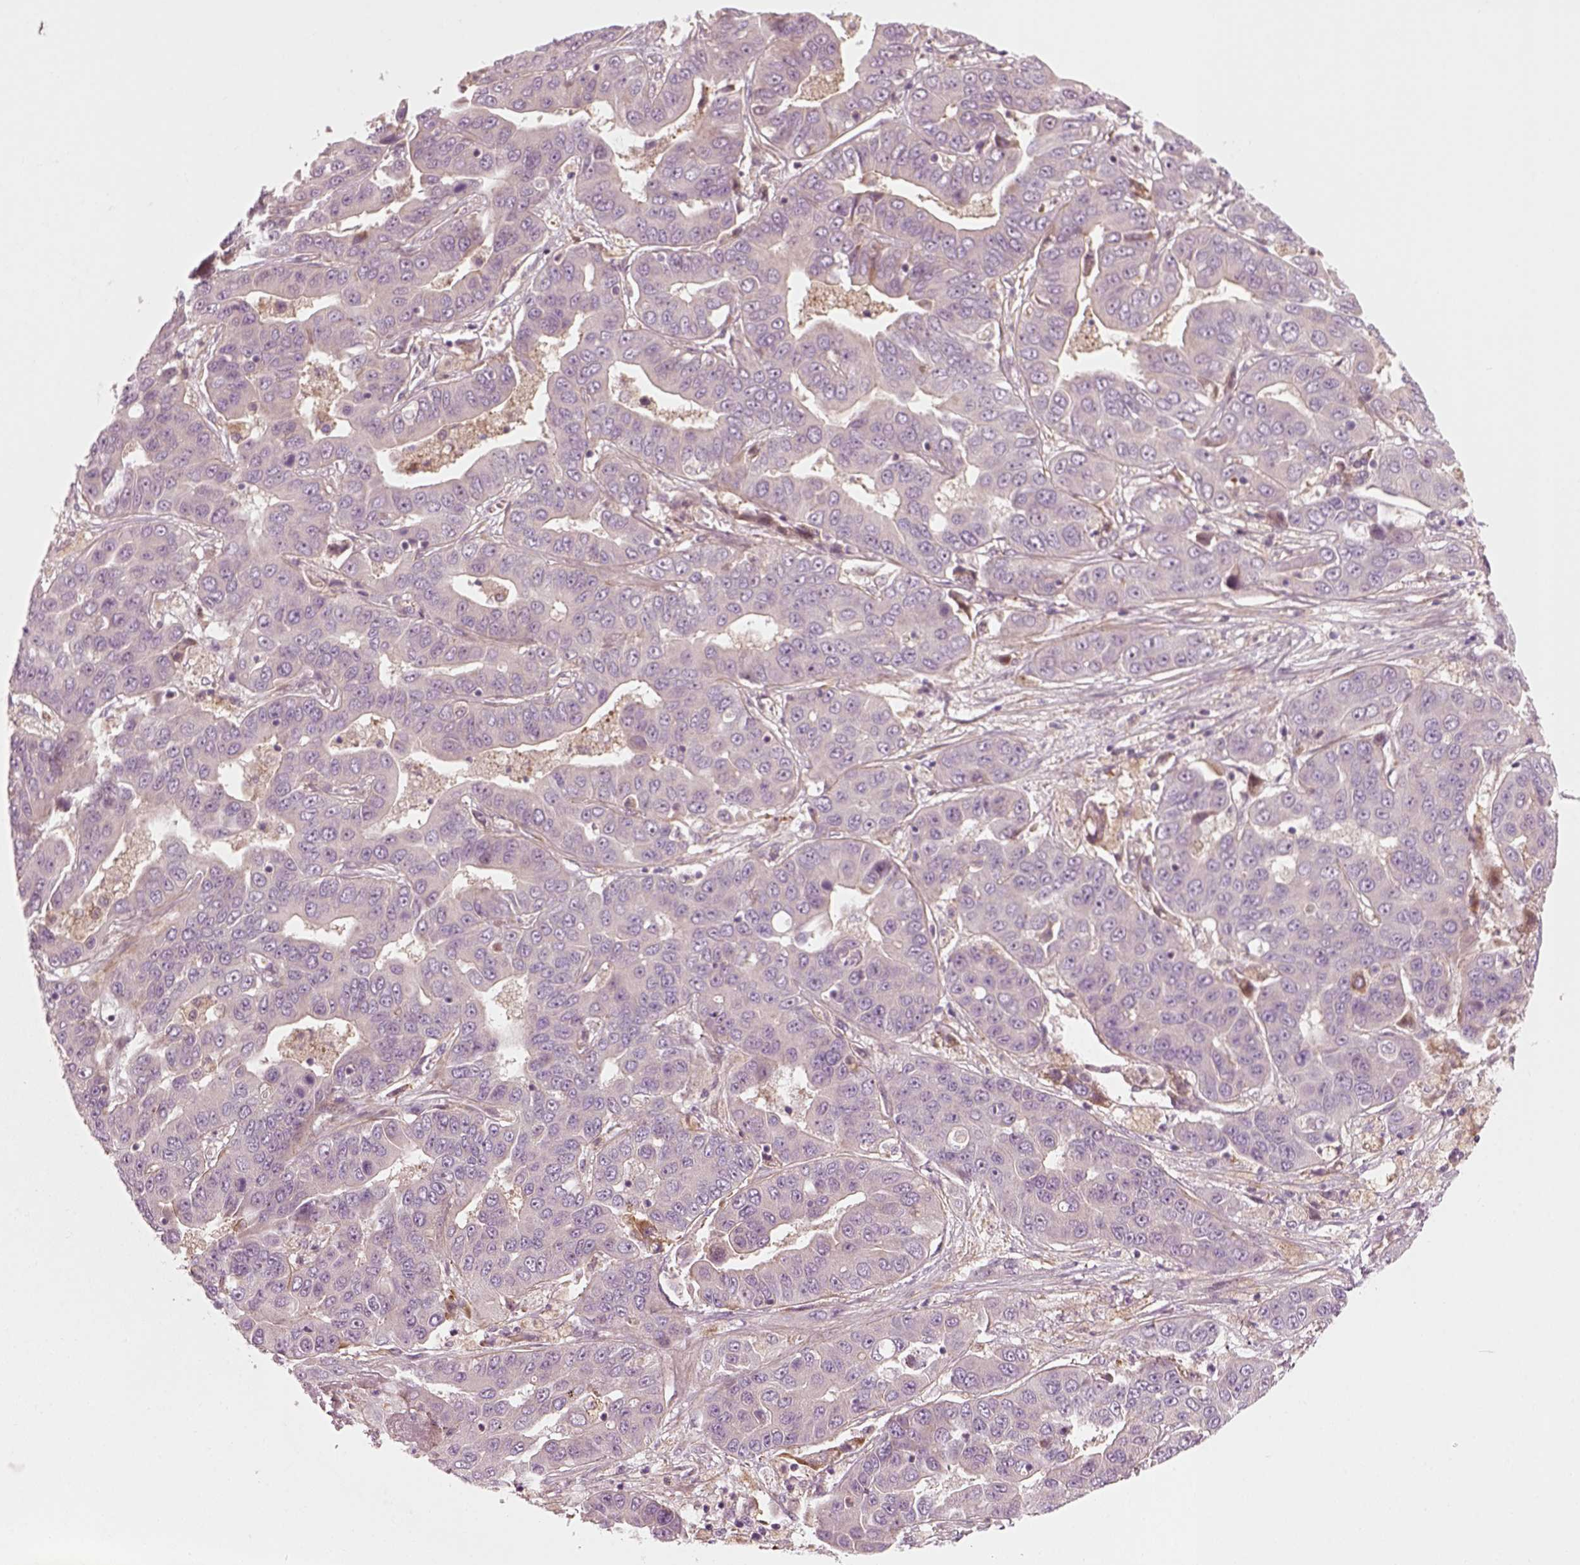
{"staining": {"intensity": "negative", "quantity": "none", "location": "none"}, "tissue": "liver cancer", "cell_type": "Tumor cells", "image_type": "cancer", "snomed": [{"axis": "morphology", "description": "Cholangiocarcinoma"}, {"axis": "topography", "description": "Liver"}], "caption": "The IHC image has no significant staining in tumor cells of cholangiocarcinoma (liver) tissue.", "gene": "DNASE1L1", "patient": {"sex": "female", "age": 52}}